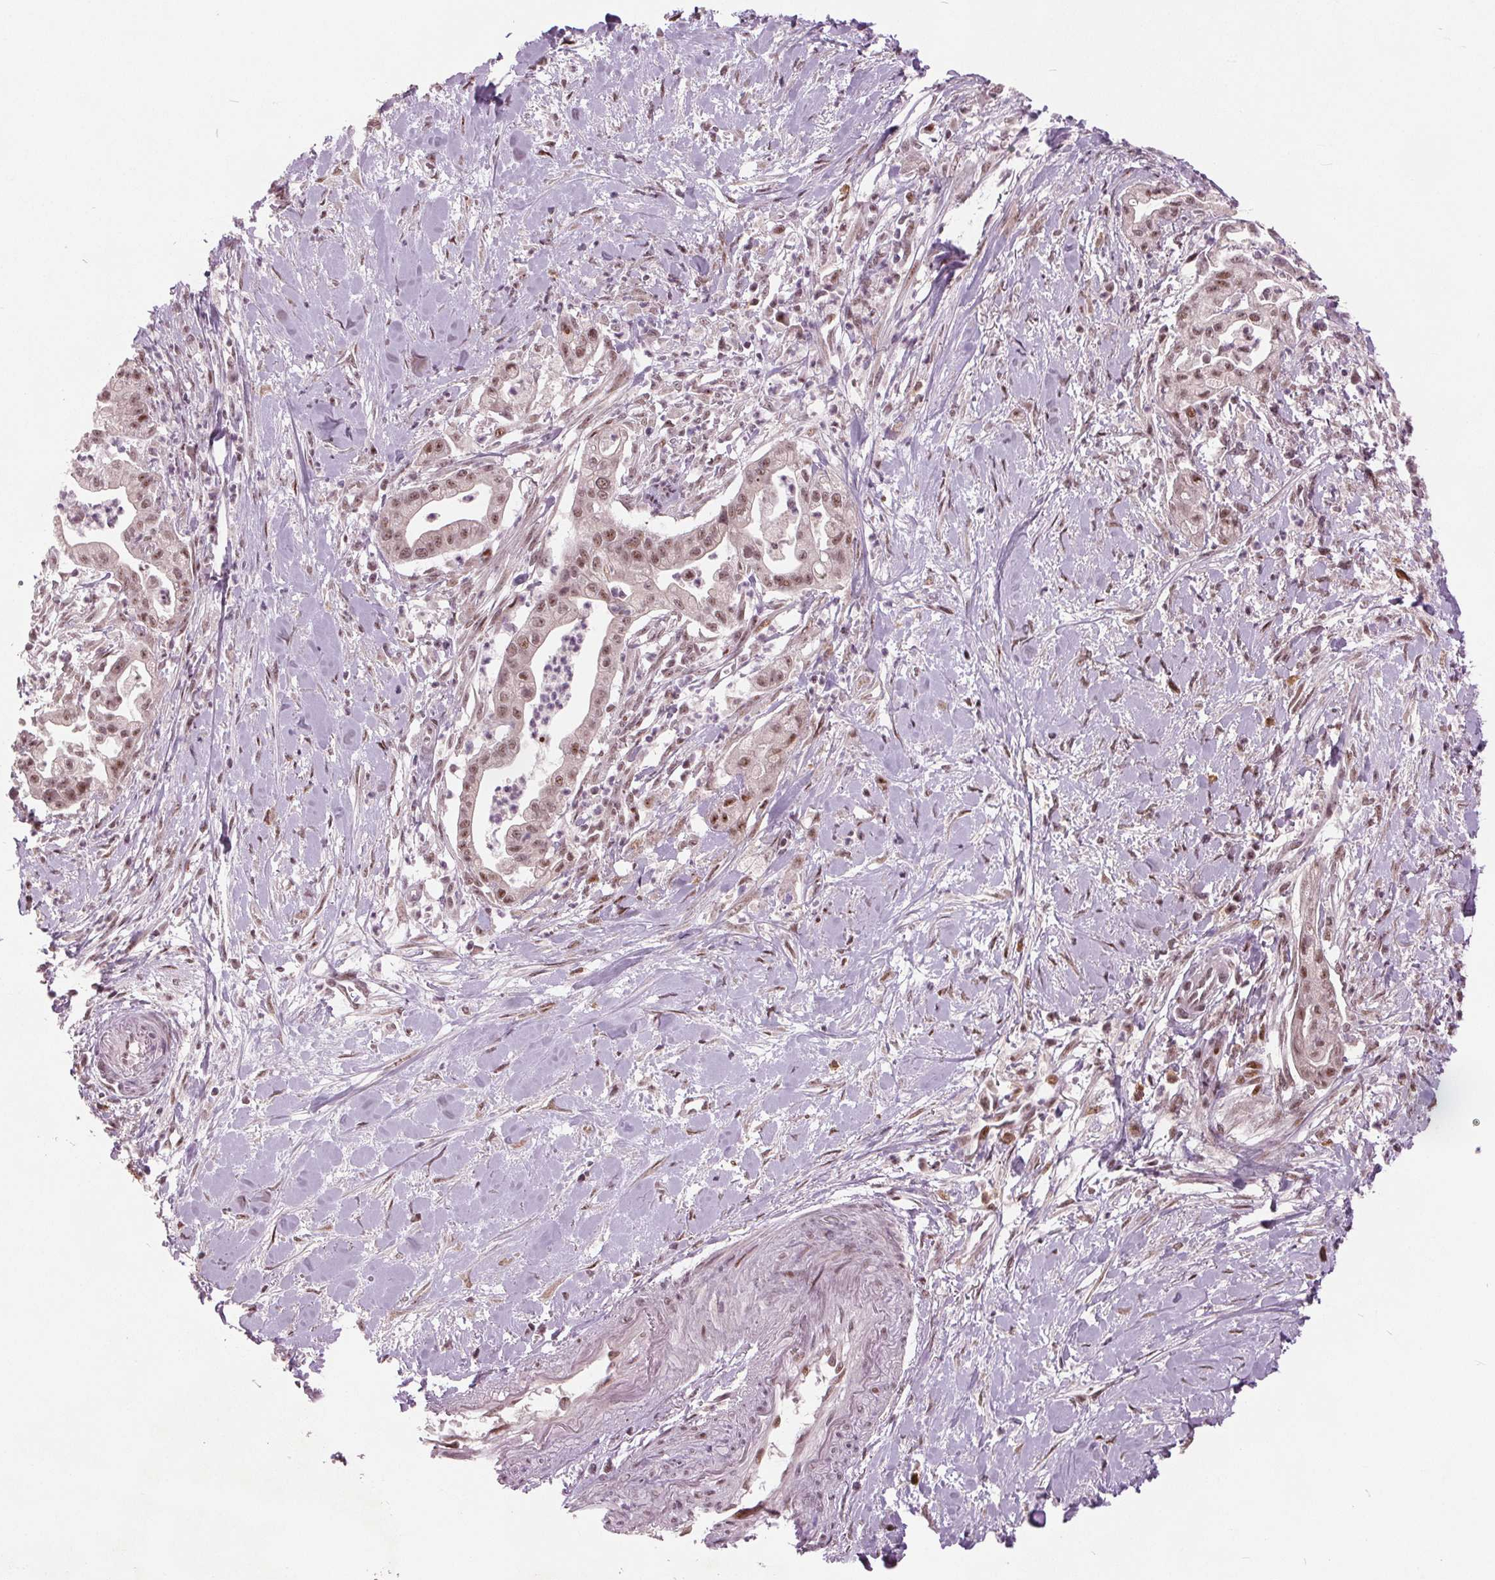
{"staining": {"intensity": "moderate", "quantity": ">75%", "location": "nuclear"}, "tissue": "pancreatic cancer", "cell_type": "Tumor cells", "image_type": "cancer", "snomed": [{"axis": "morphology", "description": "Normal tissue, NOS"}, {"axis": "morphology", "description": "Adenocarcinoma, NOS"}, {"axis": "topography", "description": "Lymph node"}, {"axis": "topography", "description": "Pancreas"}], "caption": "About >75% of tumor cells in human pancreatic cancer (adenocarcinoma) reveal moderate nuclear protein expression as visualized by brown immunohistochemical staining.", "gene": "TTC34", "patient": {"sex": "female", "age": 58}}